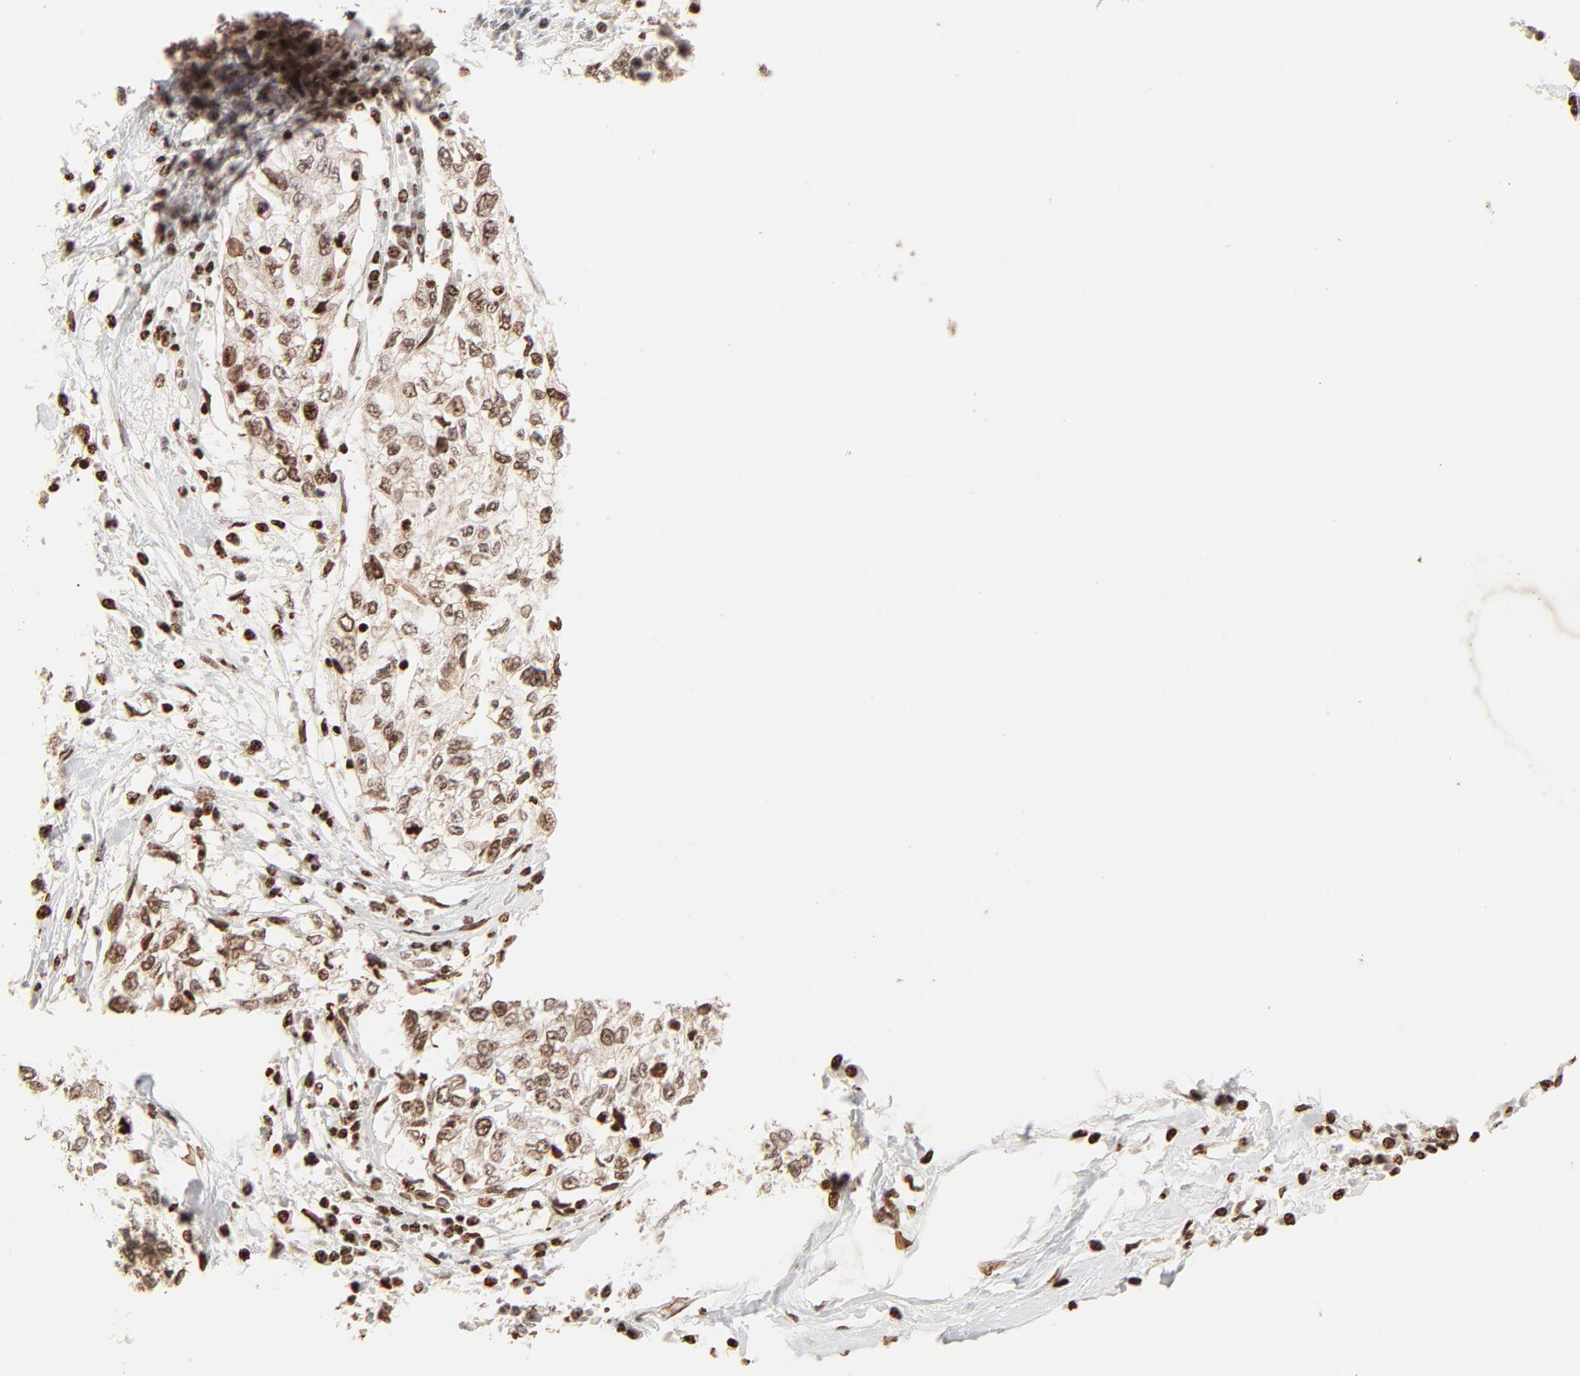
{"staining": {"intensity": "strong", "quantity": ">75%", "location": "nuclear"}, "tissue": "cervical cancer", "cell_type": "Tumor cells", "image_type": "cancer", "snomed": [{"axis": "morphology", "description": "Normal tissue, NOS"}, {"axis": "morphology", "description": "Squamous cell carcinoma, NOS"}, {"axis": "topography", "description": "Cervix"}], "caption": "Cervical squamous cell carcinoma tissue shows strong nuclear staining in approximately >75% of tumor cells", "gene": "FAM50A", "patient": {"sex": "female", "age": 45}}